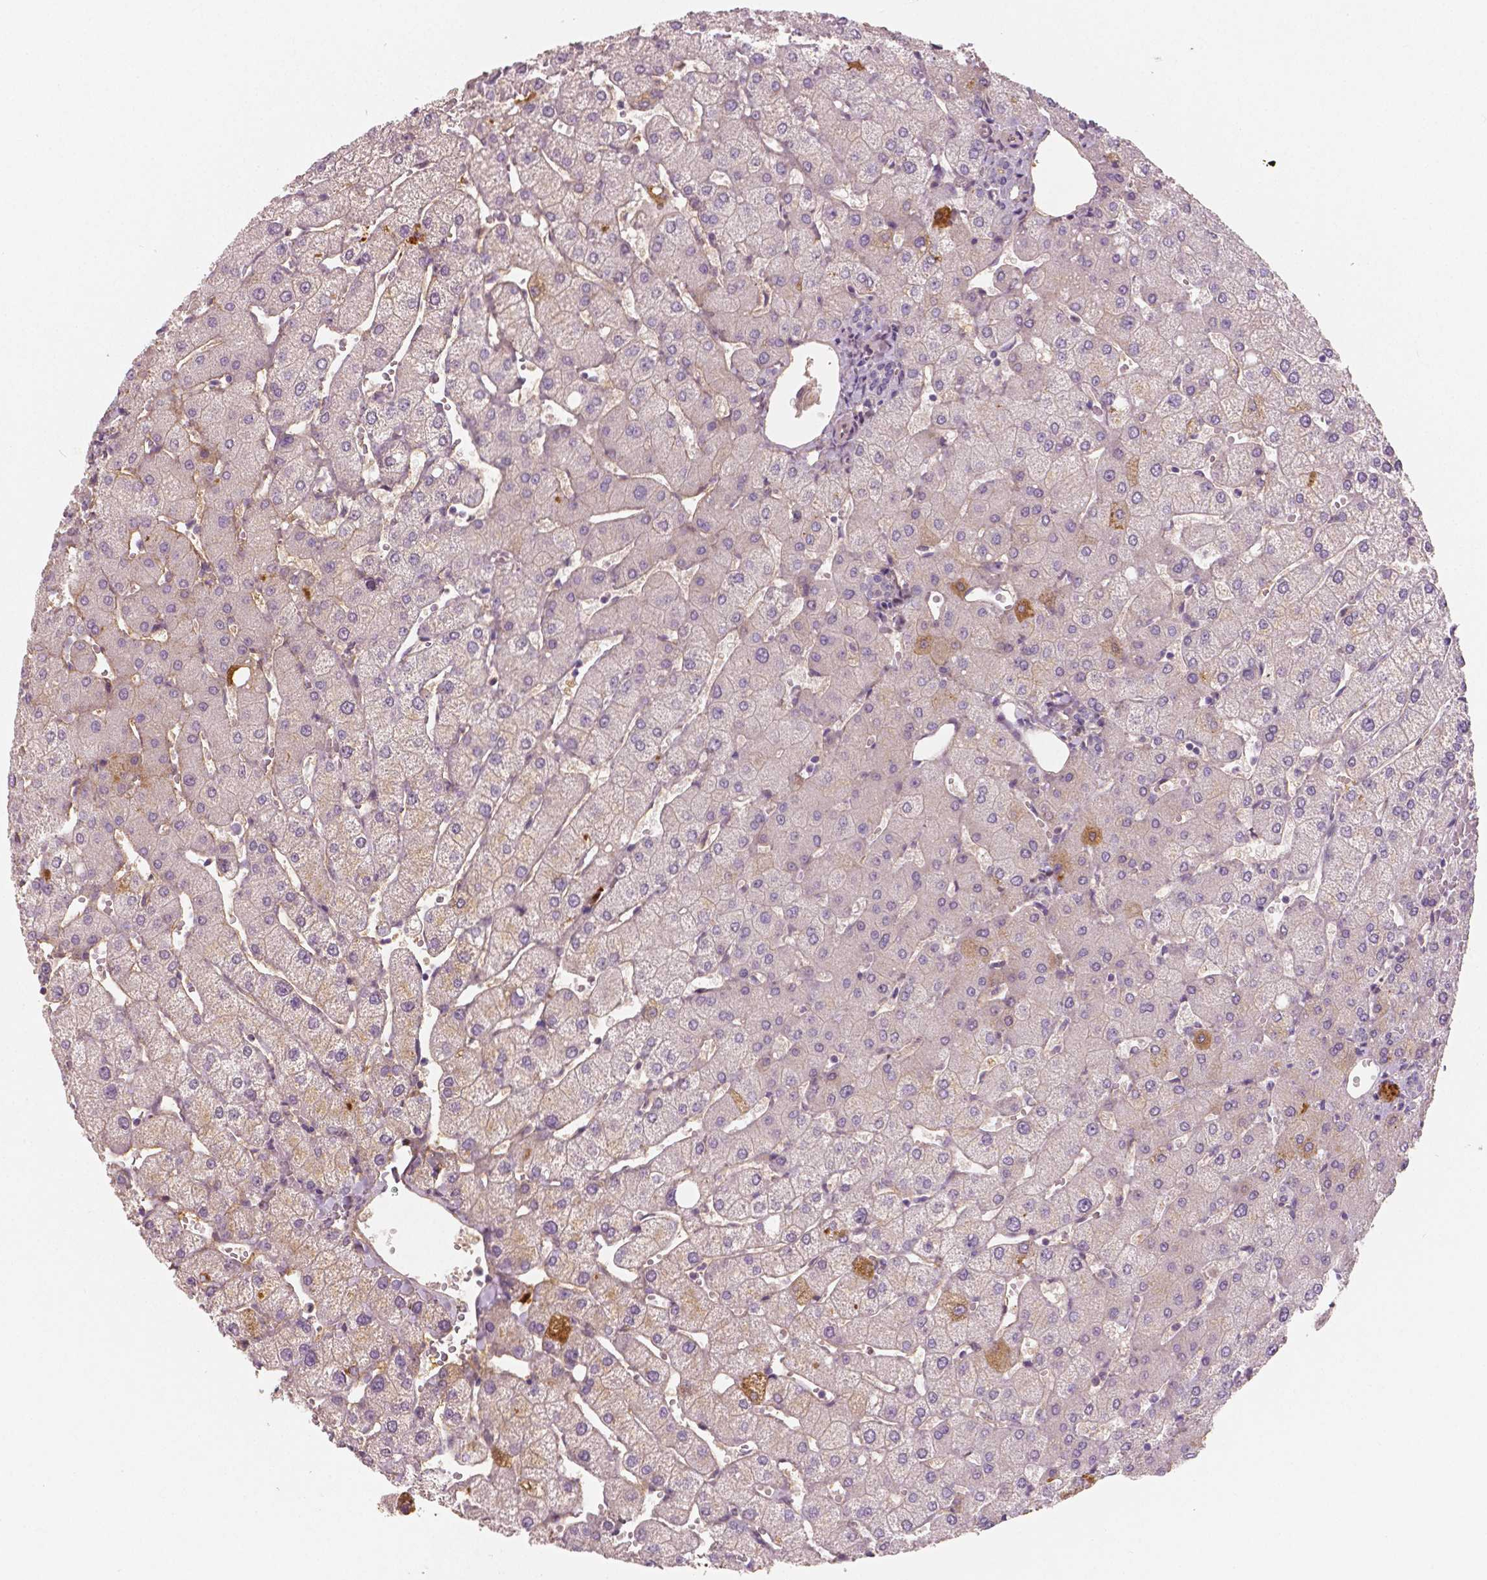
{"staining": {"intensity": "negative", "quantity": "none", "location": "none"}, "tissue": "liver", "cell_type": "Cholangiocytes", "image_type": "normal", "snomed": [{"axis": "morphology", "description": "Normal tissue, NOS"}, {"axis": "topography", "description": "Liver"}], "caption": "This is an IHC image of benign liver. There is no staining in cholangiocytes.", "gene": "APOA4", "patient": {"sex": "female", "age": 54}}